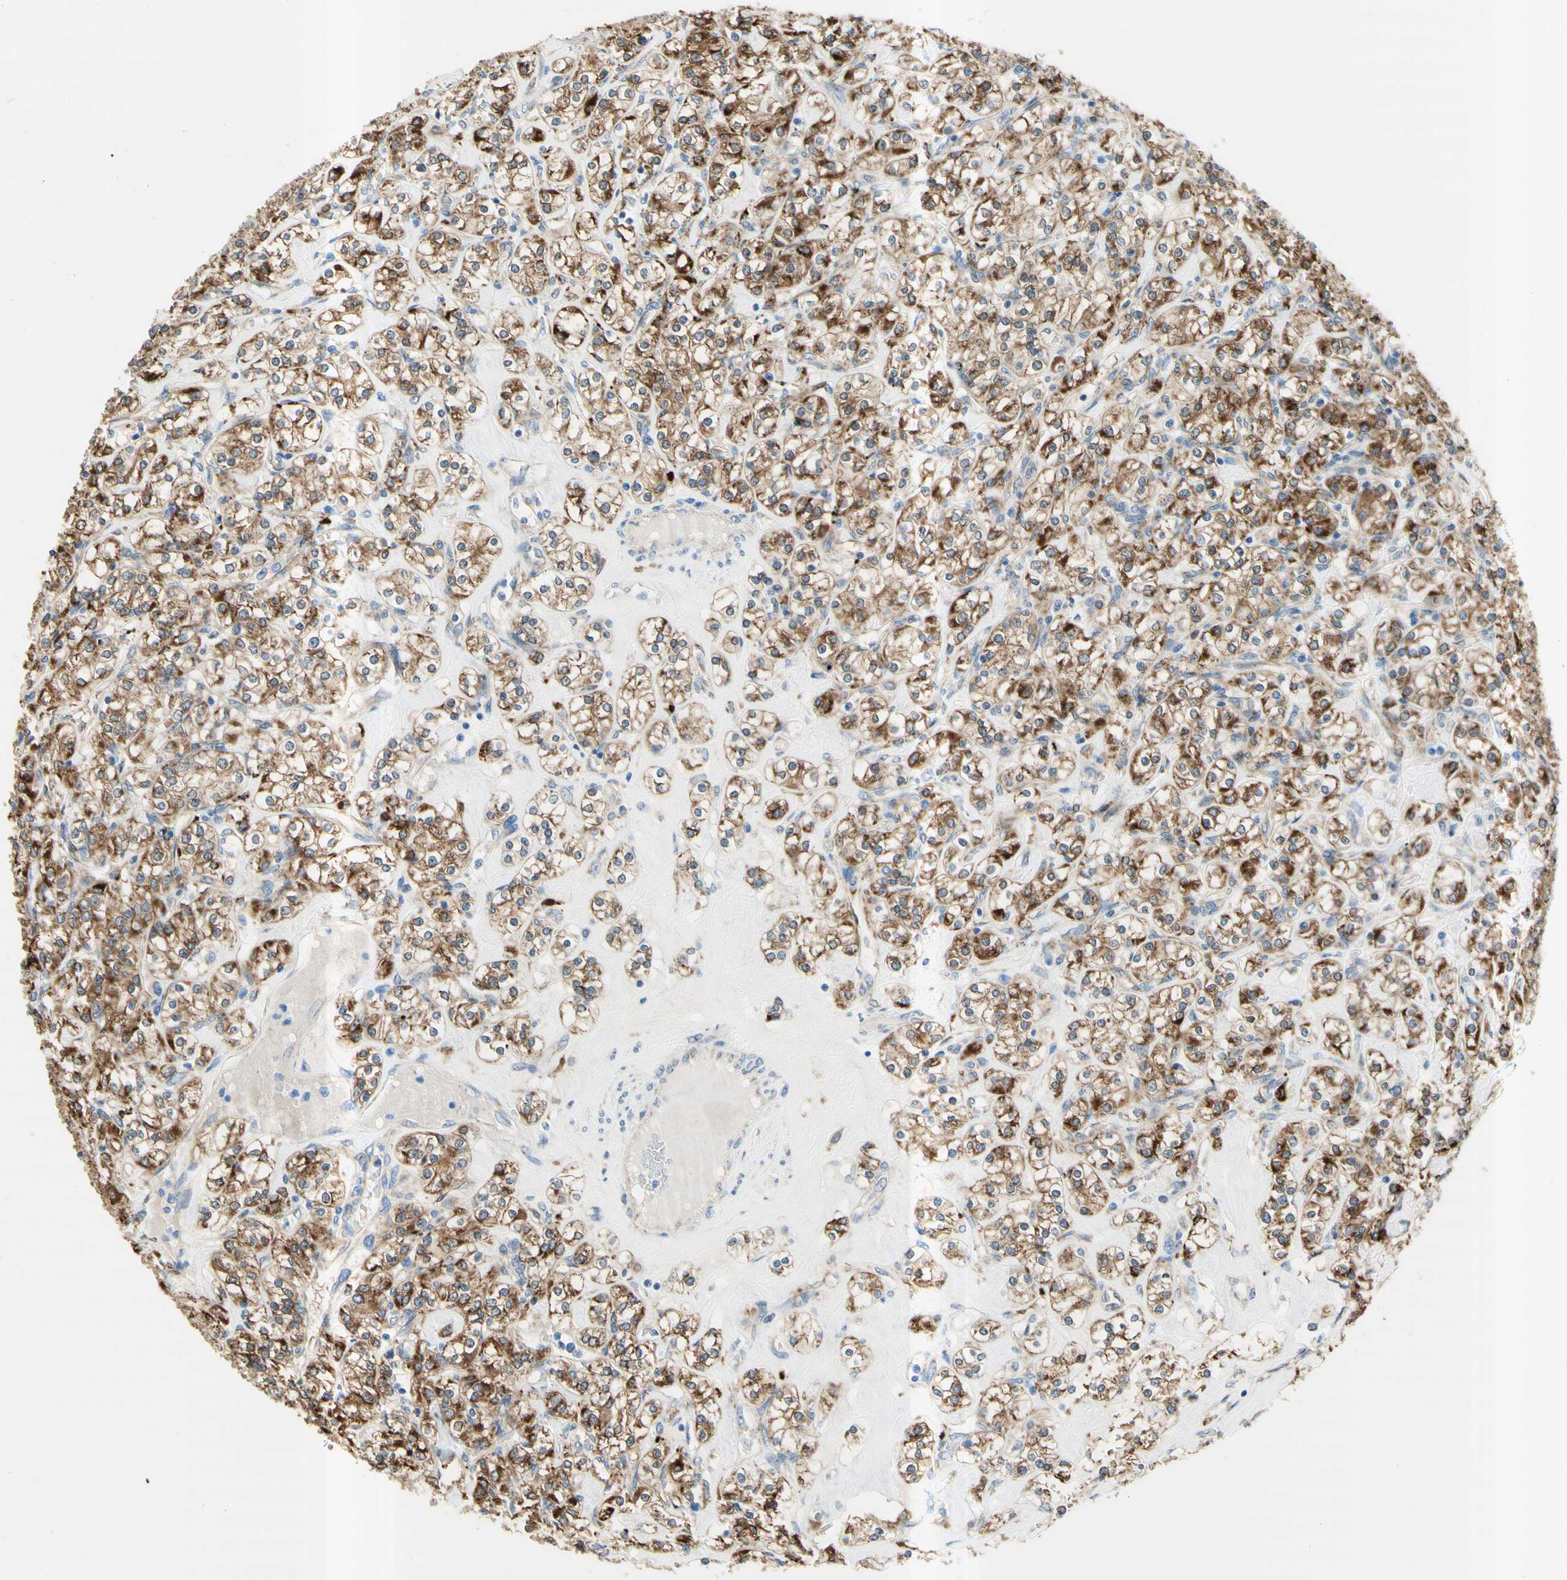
{"staining": {"intensity": "moderate", "quantity": ">75%", "location": "cytoplasmic/membranous"}, "tissue": "renal cancer", "cell_type": "Tumor cells", "image_type": "cancer", "snomed": [{"axis": "morphology", "description": "Adenocarcinoma, NOS"}, {"axis": "topography", "description": "Kidney"}], "caption": "A histopathology image of adenocarcinoma (renal) stained for a protein shows moderate cytoplasmic/membranous brown staining in tumor cells. The staining is performed using DAB (3,3'-diaminobenzidine) brown chromogen to label protein expression. The nuclei are counter-stained blue using hematoxylin.", "gene": "URB2", "patient": {"sex": "male", "age": 77}}